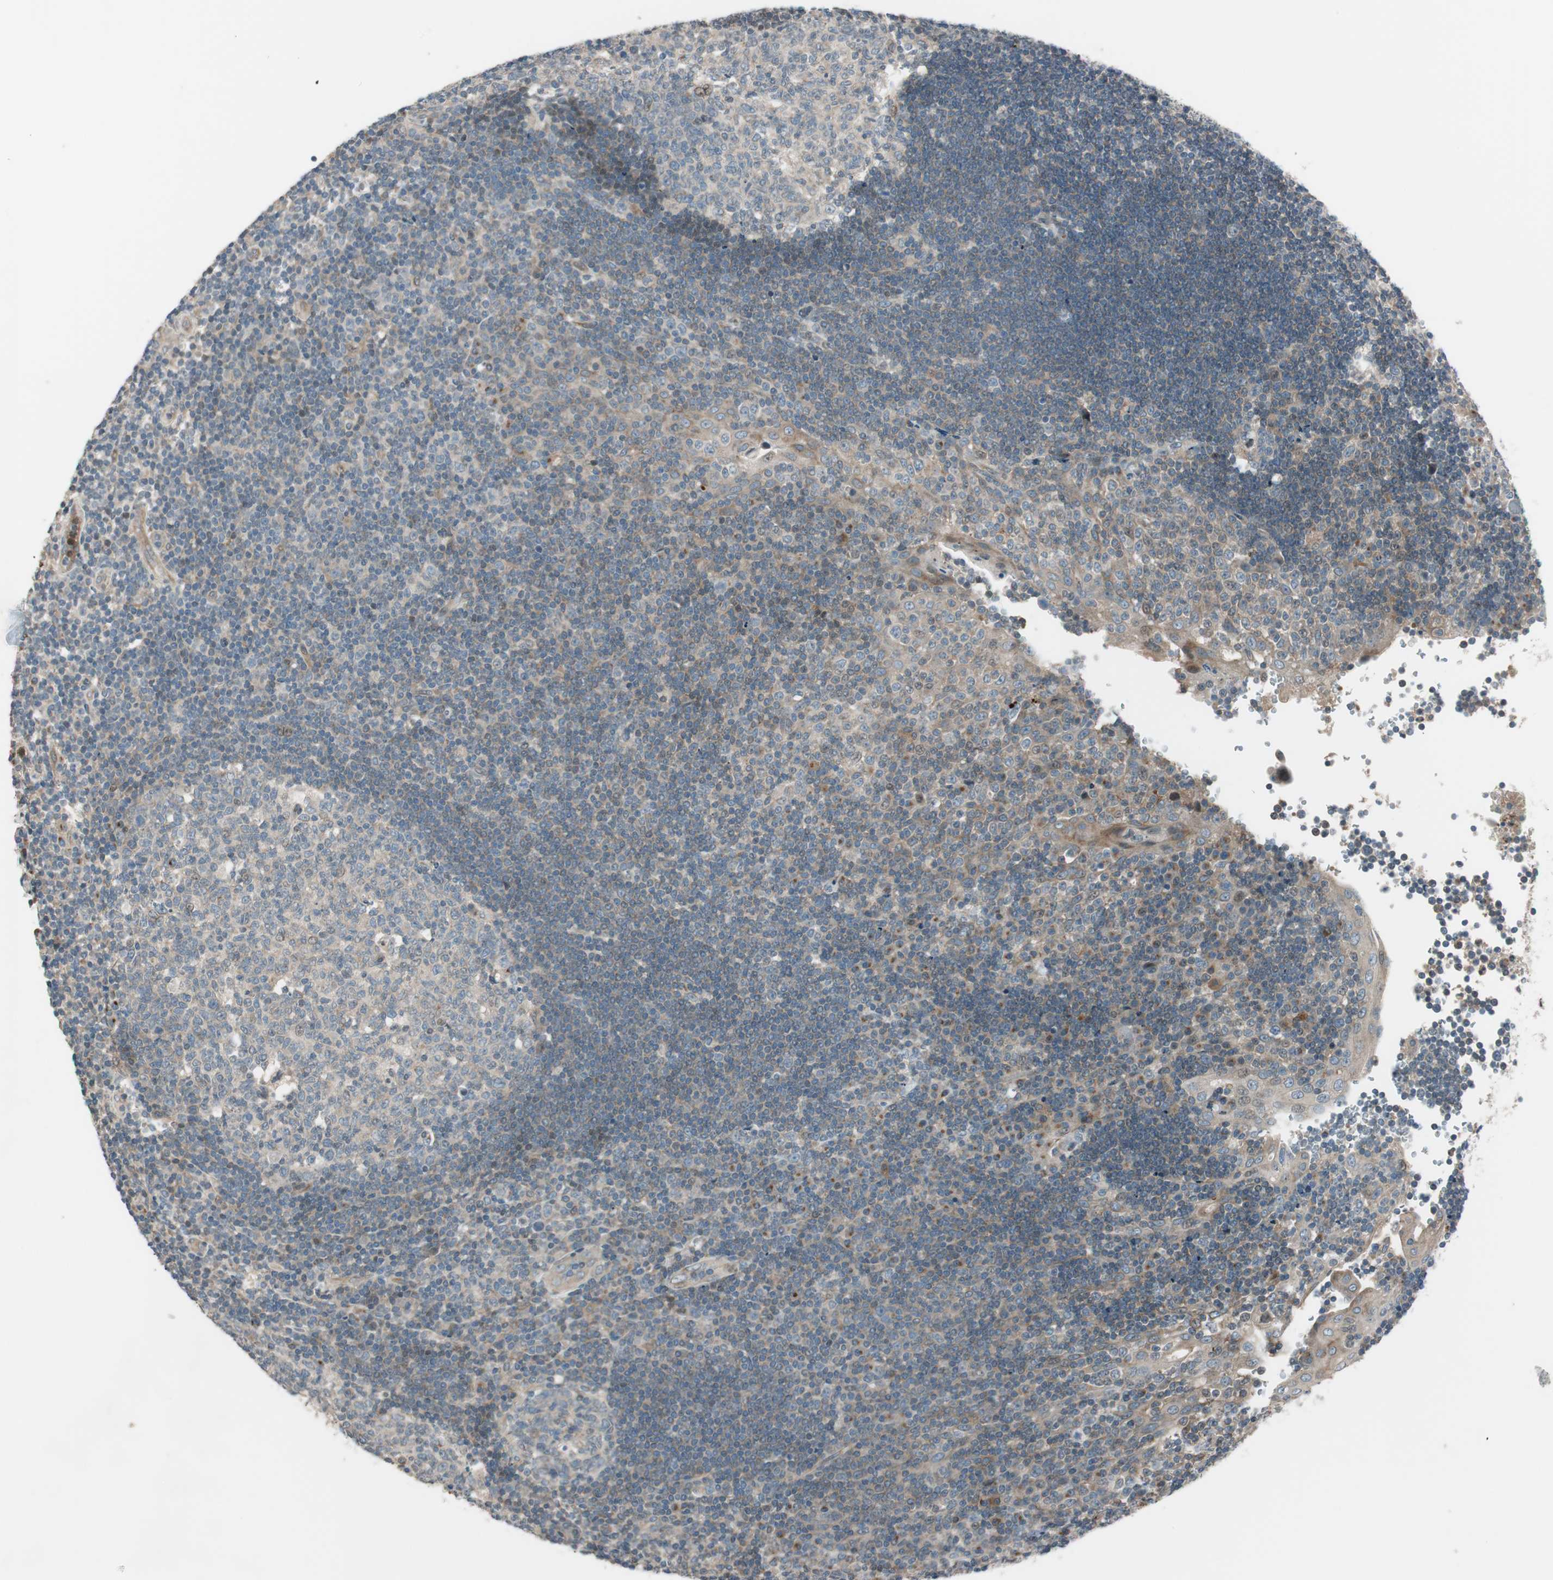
{"staining": {"intensity": "weak", "quantity": "<25%", "location": "cytoplasmic/membranous"}, "tissue": "tonsil", "cell_type": "Germinal center cells", "image_type": "normal", "snomed": [{"axis": "morphology", "description": "Normal tissue, NOS"}, {"axis": "topography", "description": "Tonsil"}], "caption": "This histopathology image is of unremarkable tonsil stained with IHC to label a protein in brown with the nuclei are counter-stained blue. There is no expression in germinal center cells. (DAB IHC visualized using brightfield microscopy, high magnification).", "gene": "CGRRF1", "patient": {"sex": "female", "age": 40}}